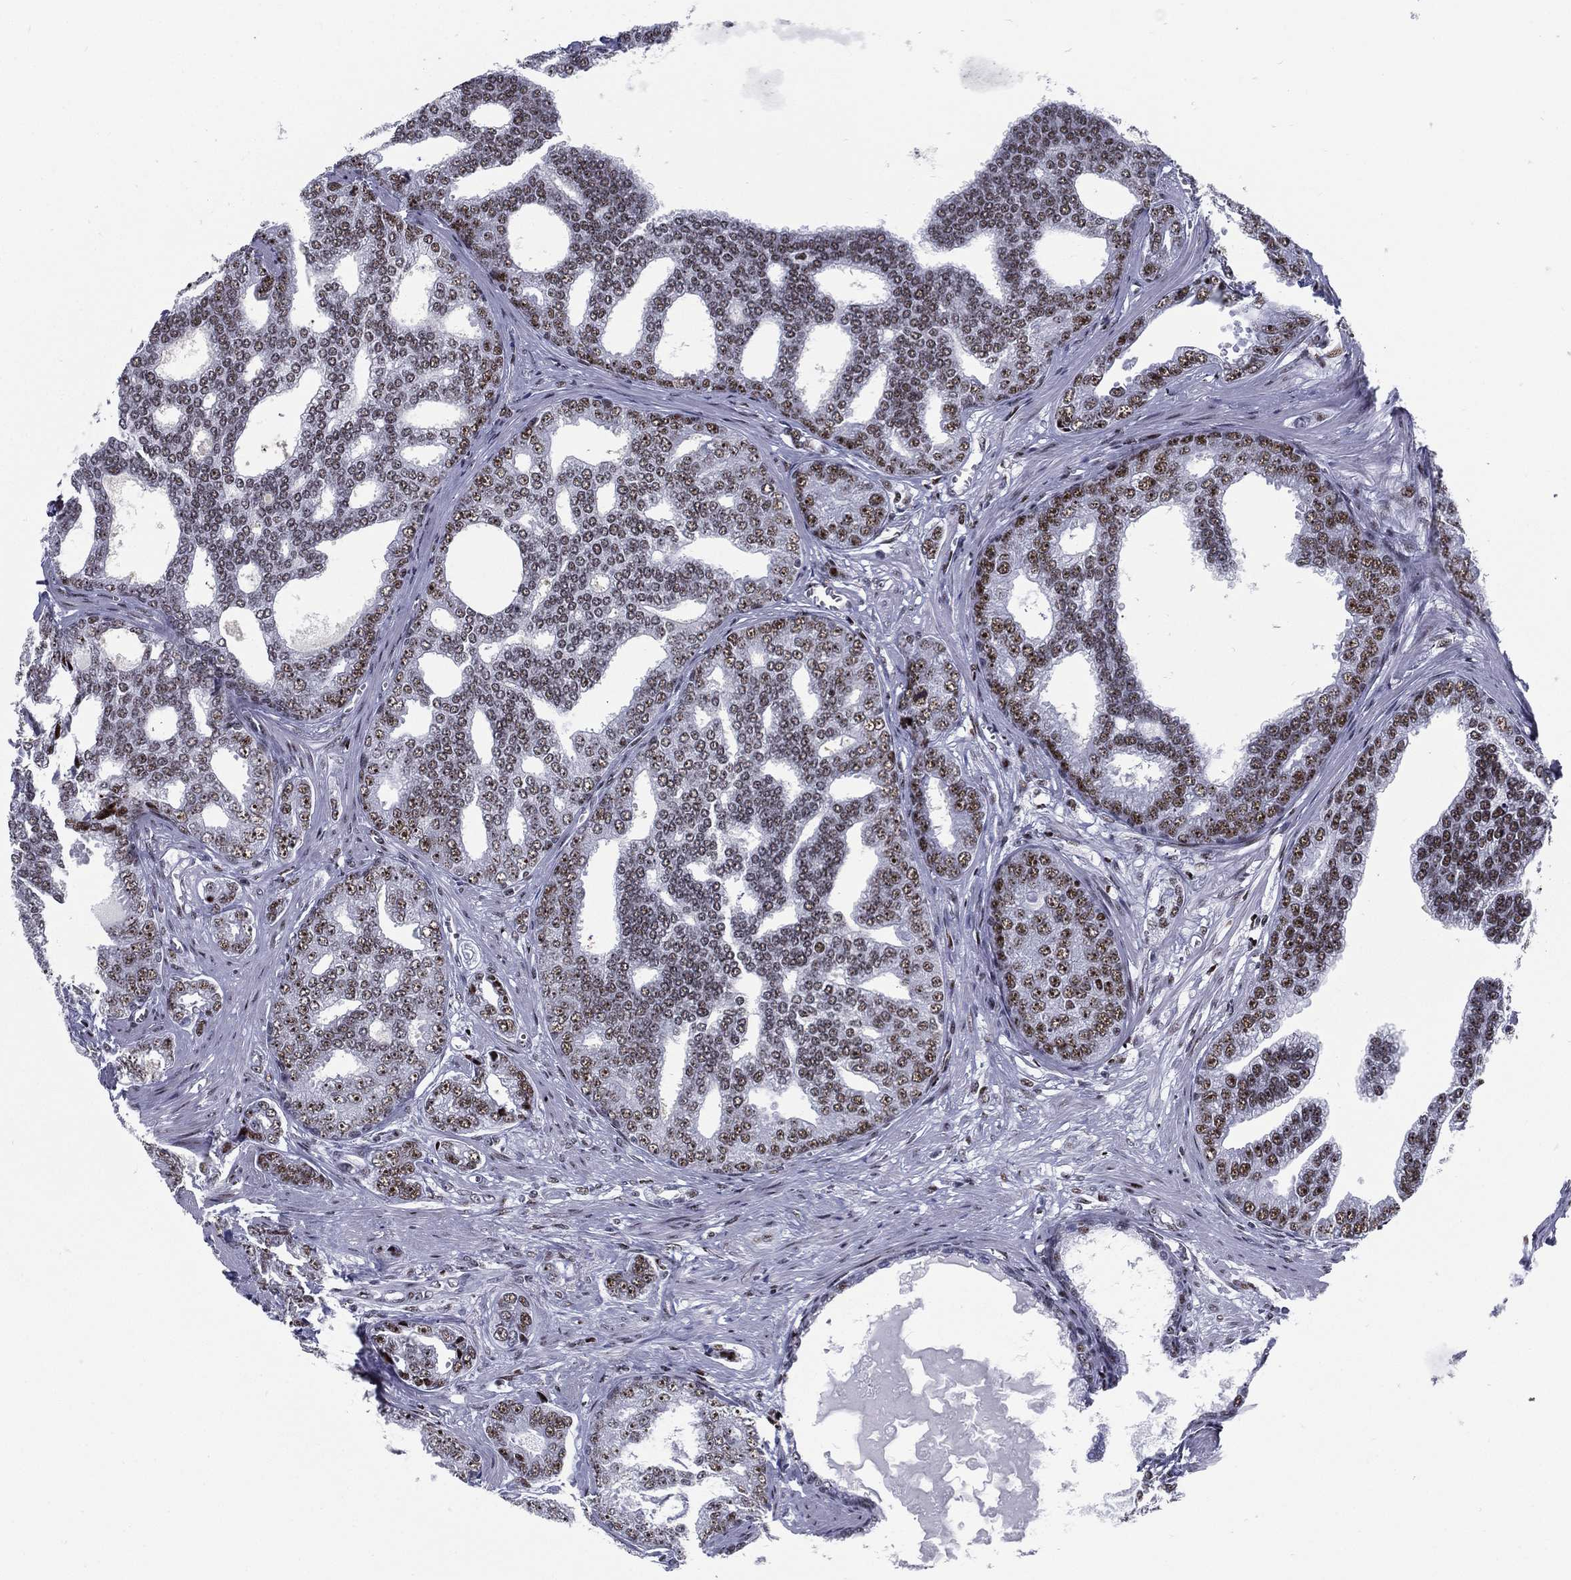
{"staining": {"intensity": "moderate", "quantity": ">75%", "location": "nuclear"}, "tissue": "prostate cancer", "cell_type": "Tumor cells", "image_type": "cancer", "snomed": [{"axis": "morphology", "description": "Adenocarcinoma, NOS"}, {"axis": "topography", "description": "Prostate"}], "caption": "Immunohistochemical staining of human prostate adenocarcinoma demonstrates medium levels of moderate nuclear staining in about >75% of tumor cells.", "gene": "CYB561D2", "patient": {"sex": "male", "age": 67}}